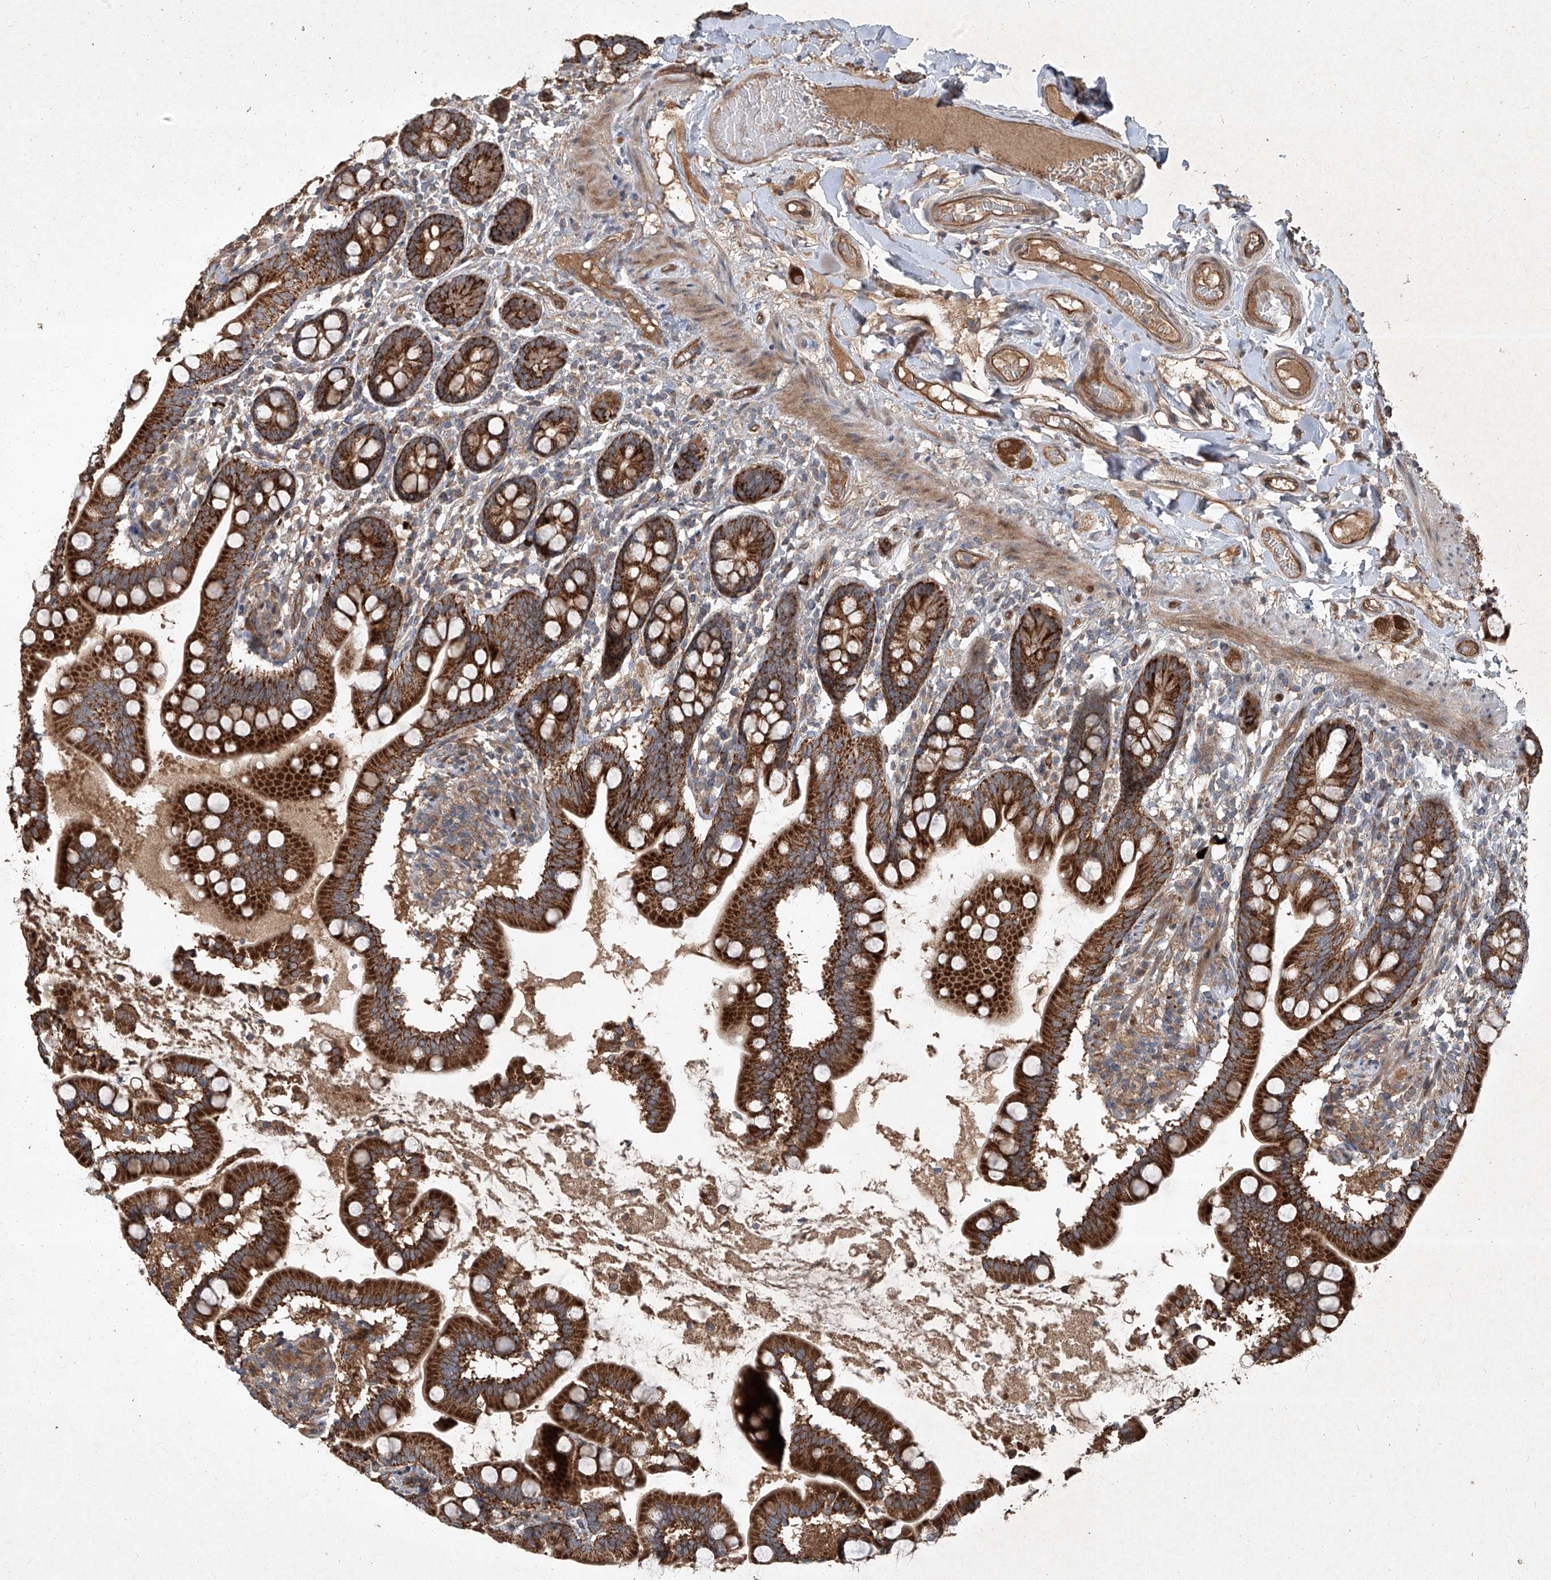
{"staining": {"intensity": "strong", "quantity": ">75%", "location": "cytoplasmic/membranous"}, "tissue": "small intestine", "cell_type": "Glandular cells", "image_type": "normal", "snomed": [{"axis": "morphology", "description": "Normal tissue, NOS"}, {"axis": "topography", "description": "Small intestine"}], "caption": "This image displays unremarkable small intestine stained with immunohistochemistry to label a protein in brown. The cytoplasmic/membranous of glandular cells show strong positivity for the protein. Nuclei are counter-stained blue.", "gene": "CCN1", "patient": {"sex": "female", "age": 64}}